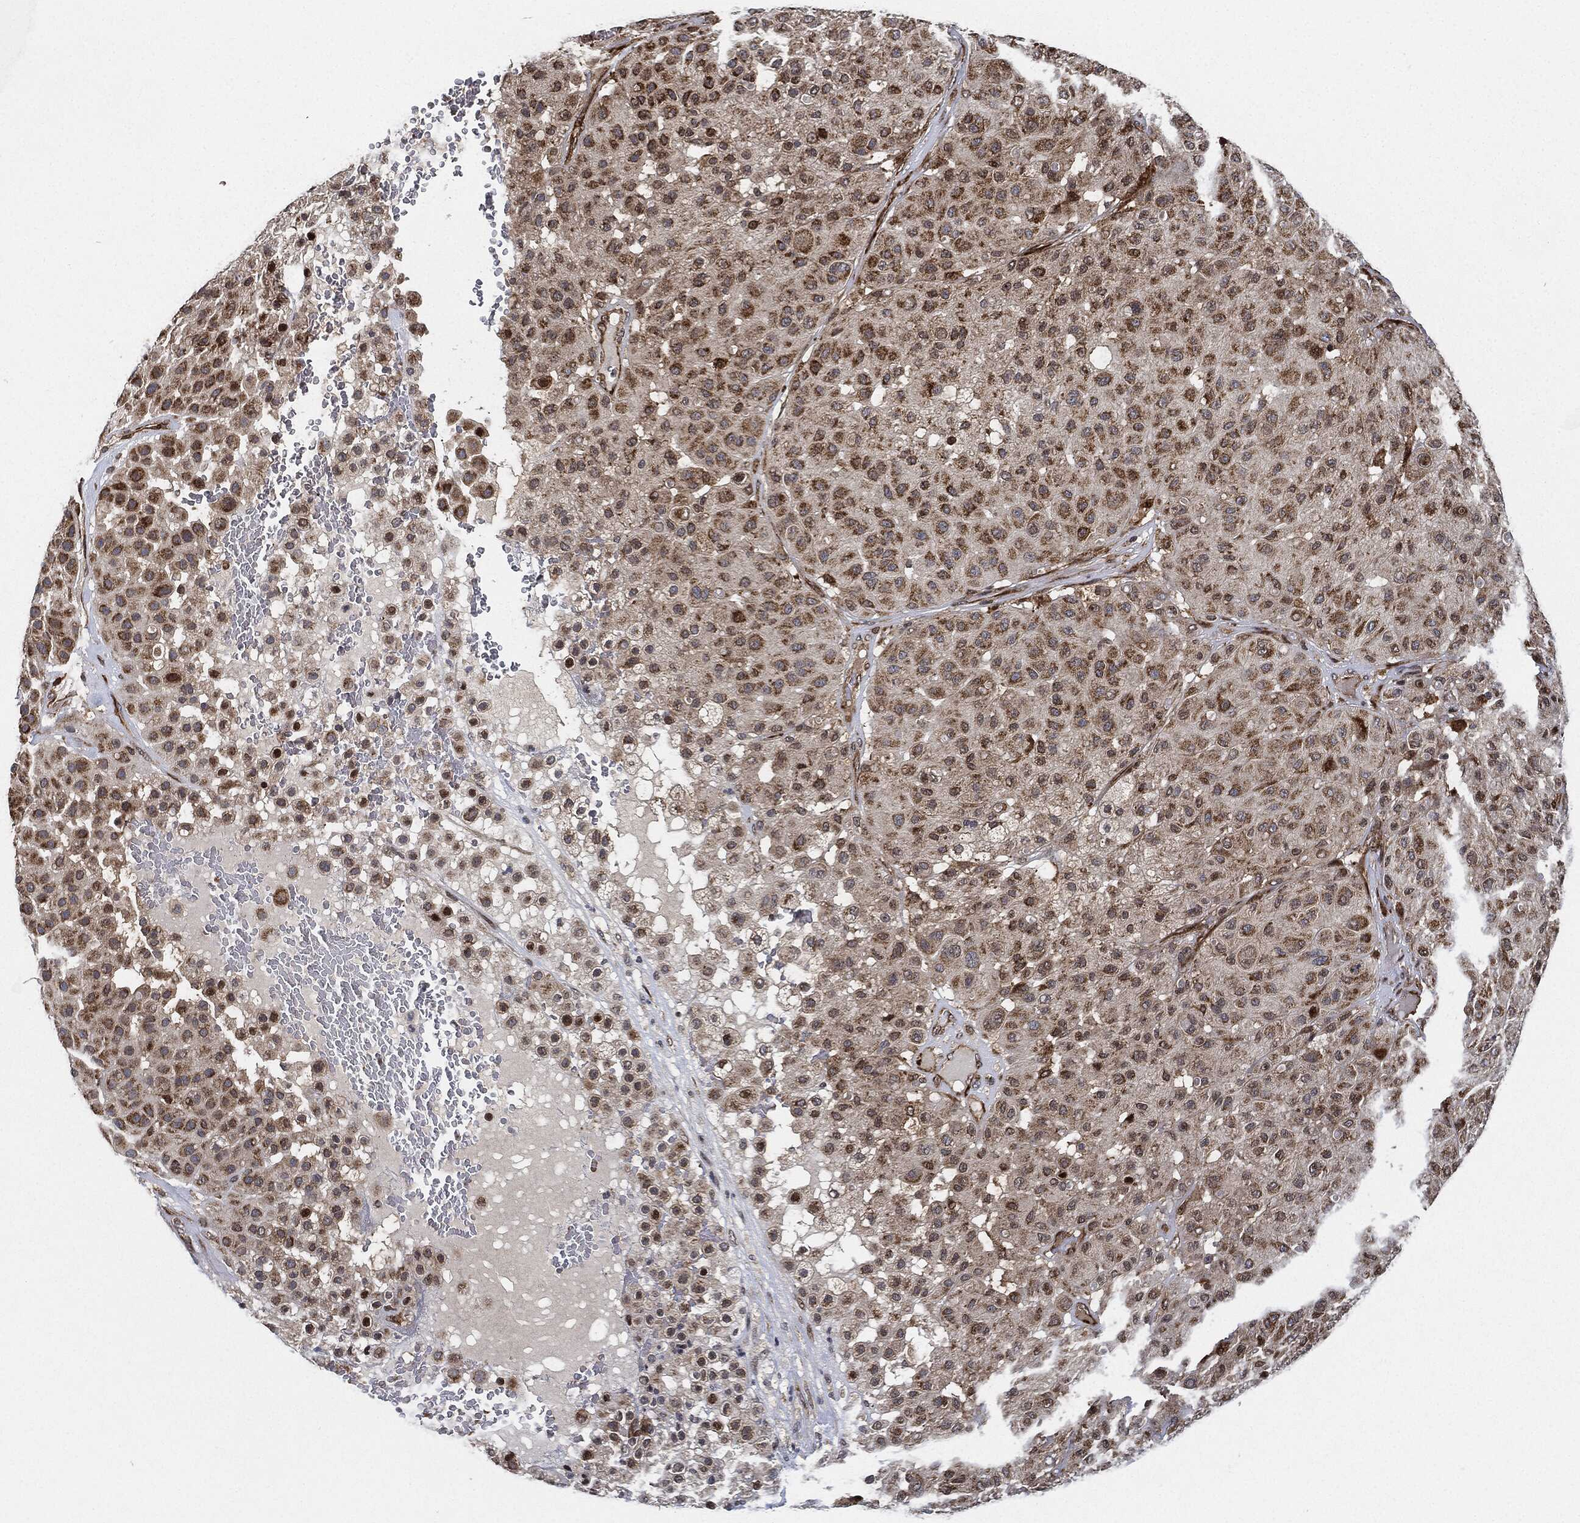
{"staining": {"intensity": "strong", "quantity": ">75%", "location": "cytoplasmic/membranous"}, "tissue": "melanoma", "cell_type": "Tumor cells", "image_type": "cancer", "snomed": [{"axis": "morphology", "description": "Malignant melanoma, Metastatic site"}, {"axis": "topography", "description": "Smooth muscle"}], "caption": "DAB immunohistochemical staining of human malignant melanoma (metastatic site) displays strong cytoplasmic/membranous protein staining in approximately >75% of tumor cells.", "gene": "RNASEL", "patient": {"sex": "male", "age": 41}}